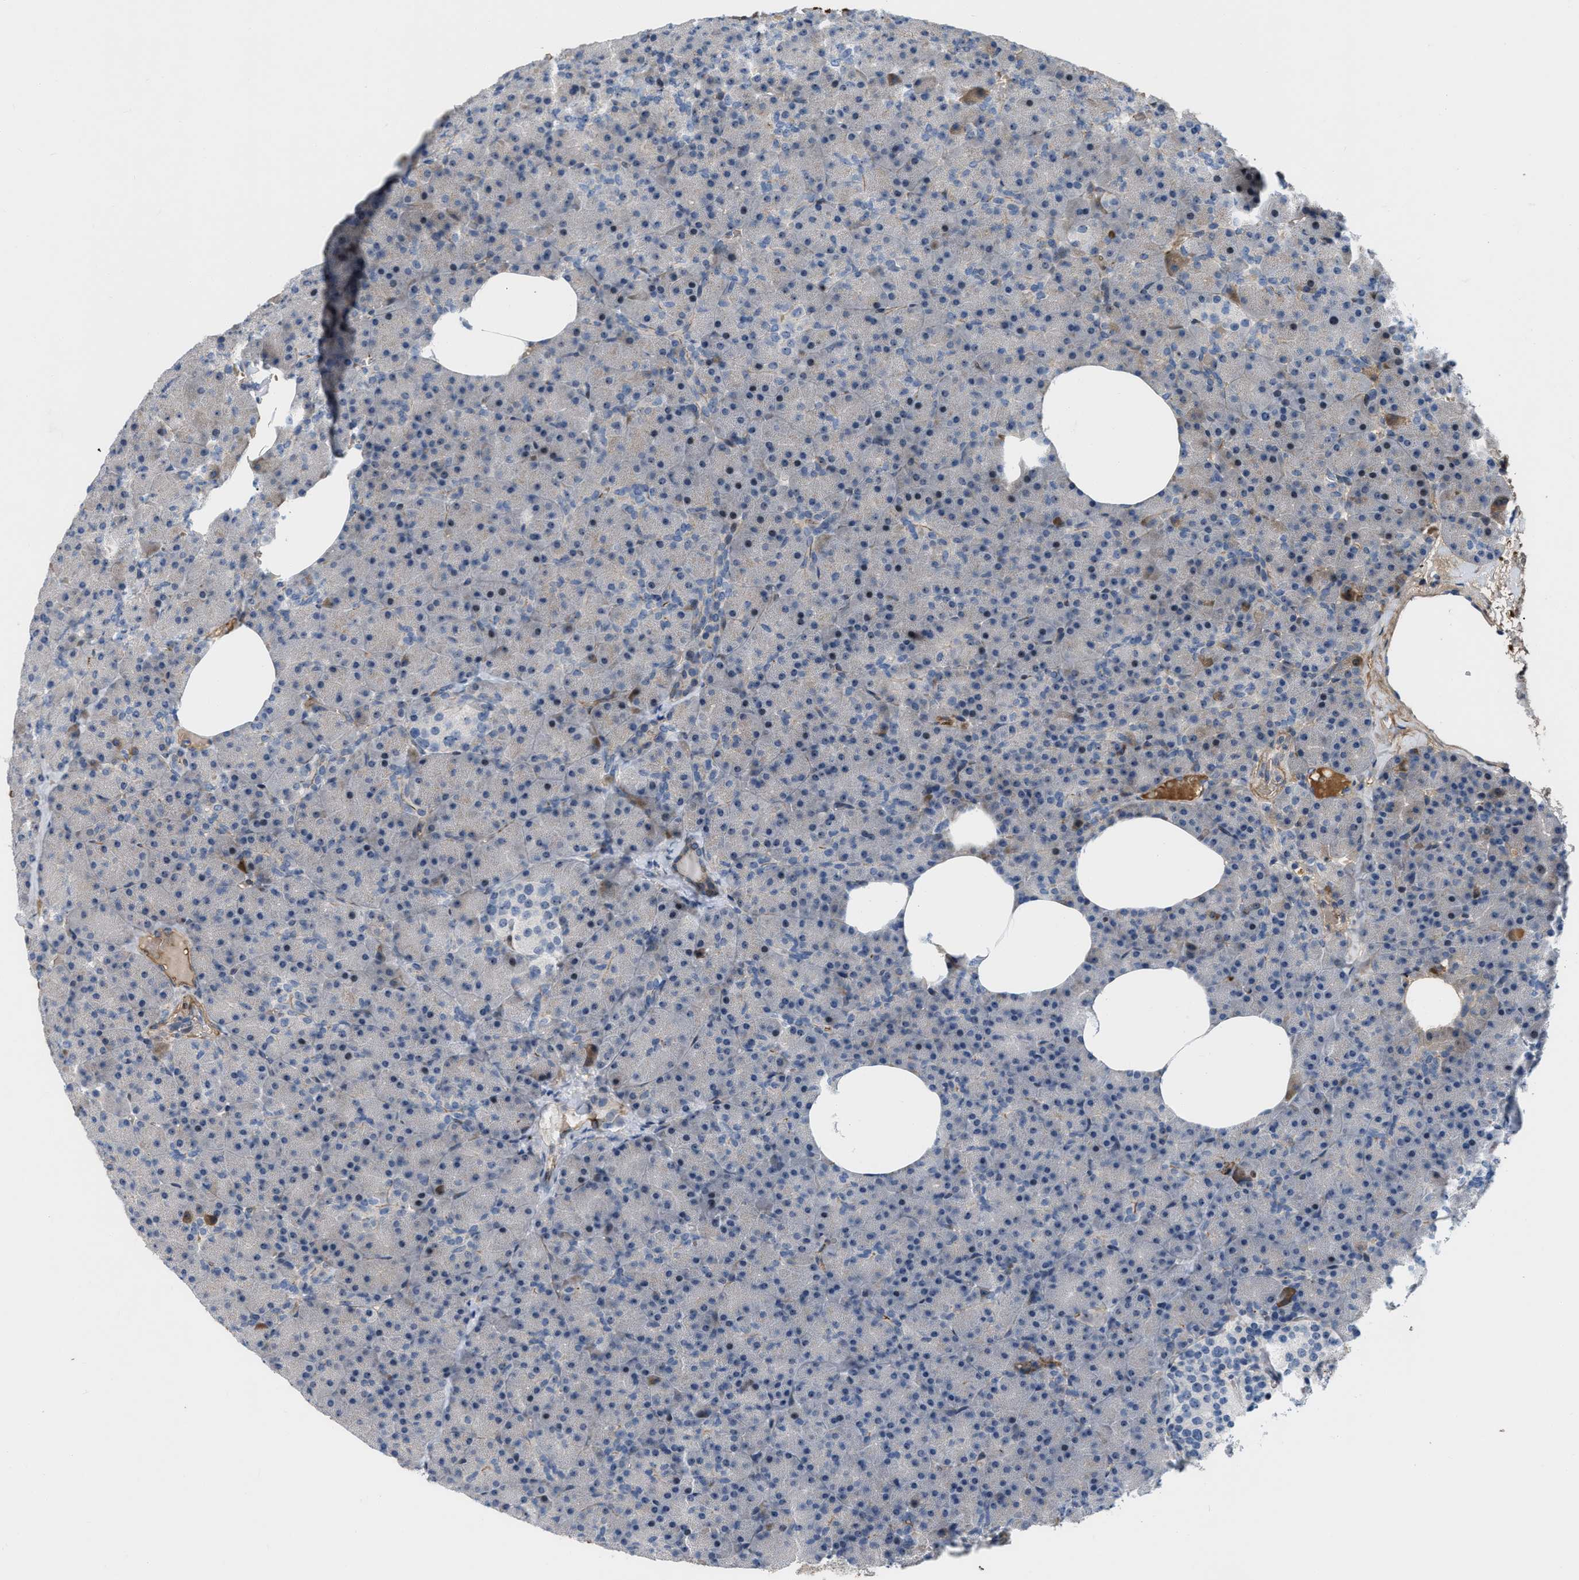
{"staining": {"intensity": "weak", "quantity": "<25%", "location": "cytoplasmic/membranous,nuclear"}, "tissue": "pancreas", "cell_type": "Exocrine glandular cells", "image_type": "normal", "snomed": [{"axis": "morphology", "description": "Normal tissue, NOS"}, {"axis": "morphology", "description": "Carcinoid, malignant, NOS"}, {"axis": "topography", "description": "Pancreas"}], "caption": "DAB immunohistochemical staining of normal human pancreas reveals no significant staining in exocrine glandular cells.", "gene": "POLR1F", "patient": {"sex": "female", "age": 35}}